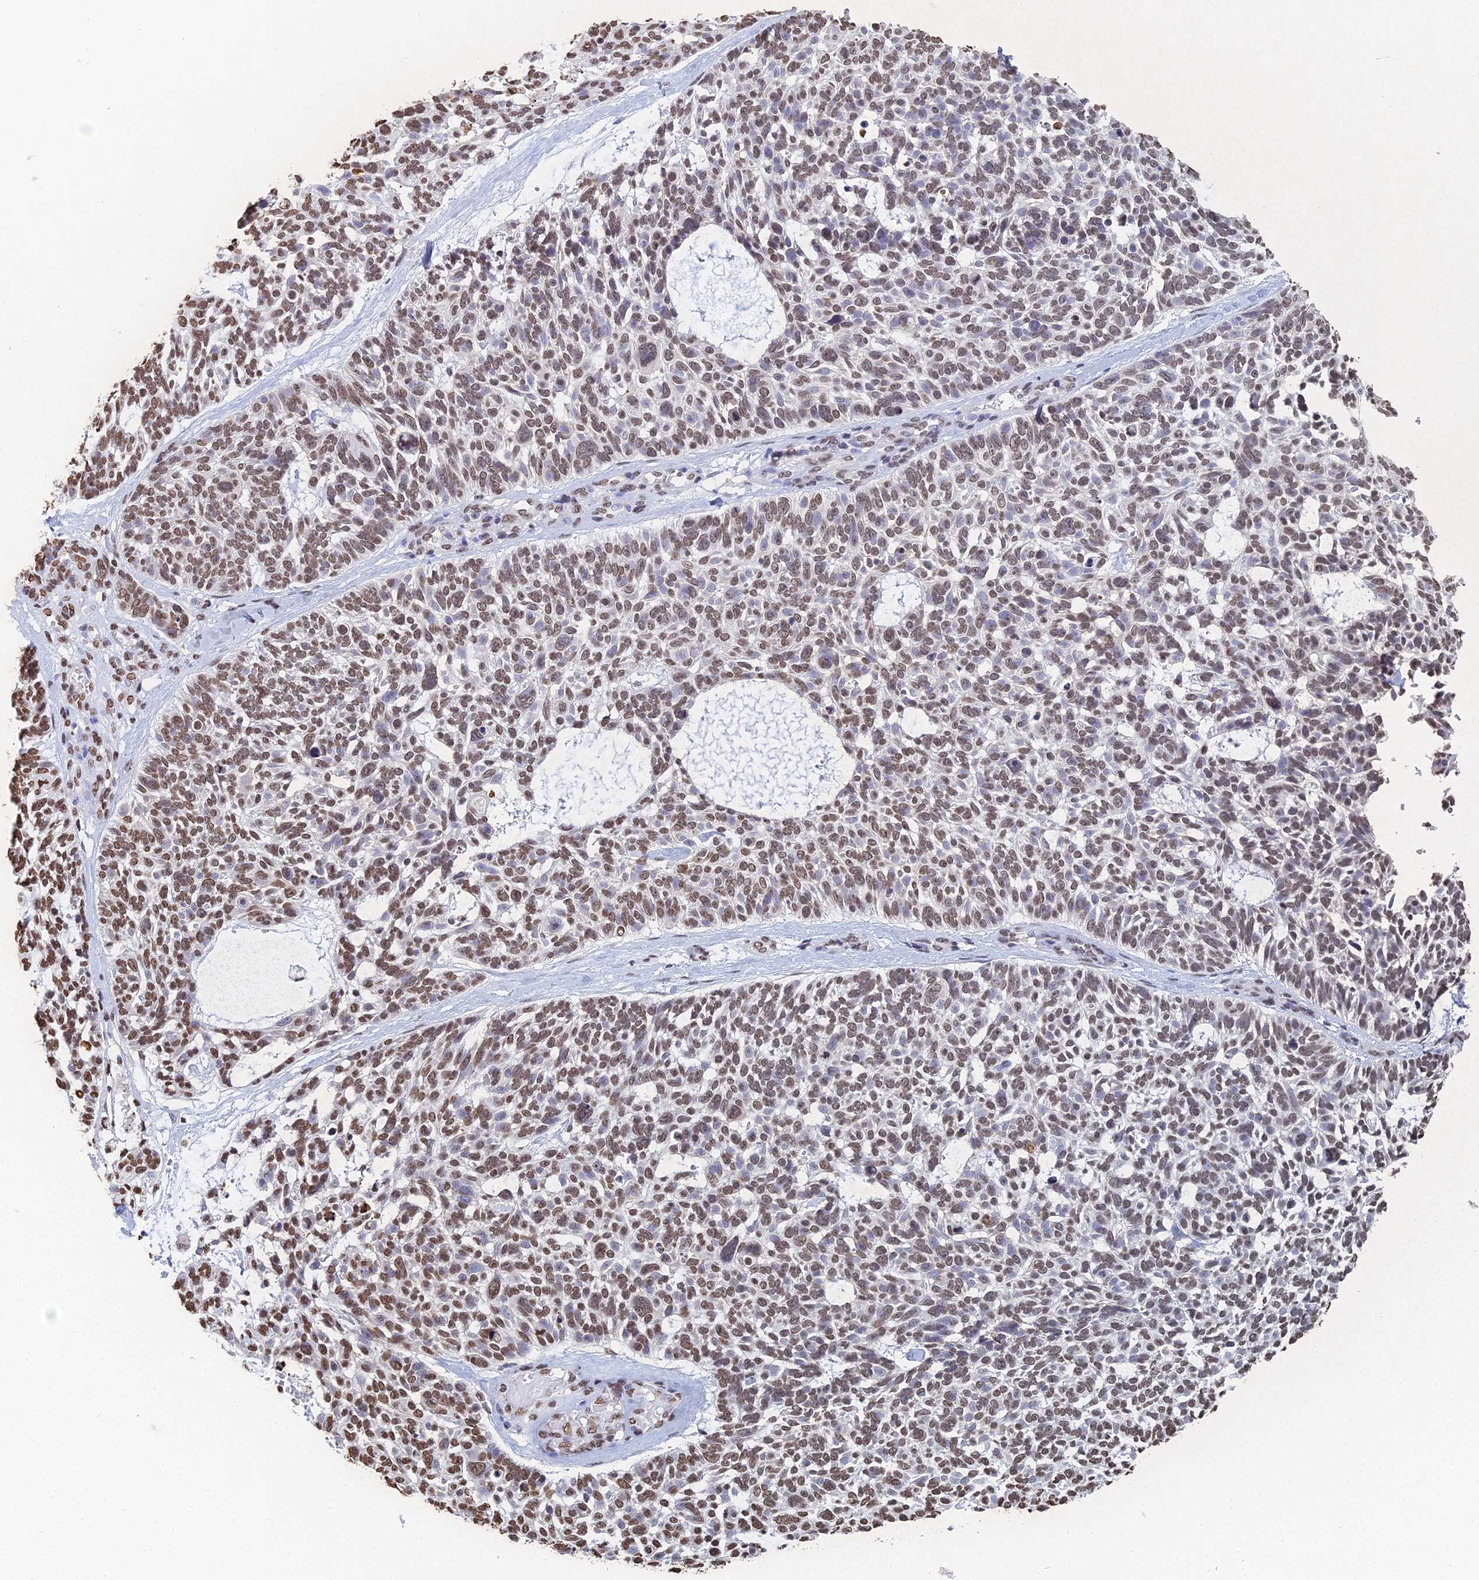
{"staining": {"intensity": "moderate", "quantity": ">75%", "location": "nuclear"}, "tissue": "skin cancer", "cell_type": "Tumor cells", "image_type": "cancer", "snomed": [{"axis": "morphology", "description": "Basal cell carcinoma"}, {"axis": "topography", "description": "Skin"}], "caption": "Immunohistochemistry (DAB (3,3'-diaminobenzidine)) staining of skin basal cell carcinoma reveals moderate nuclear protein positivity in about >75% of tumor cells.", "gene": "GBP3", "patient": {"sex": "male", "age": 88}}